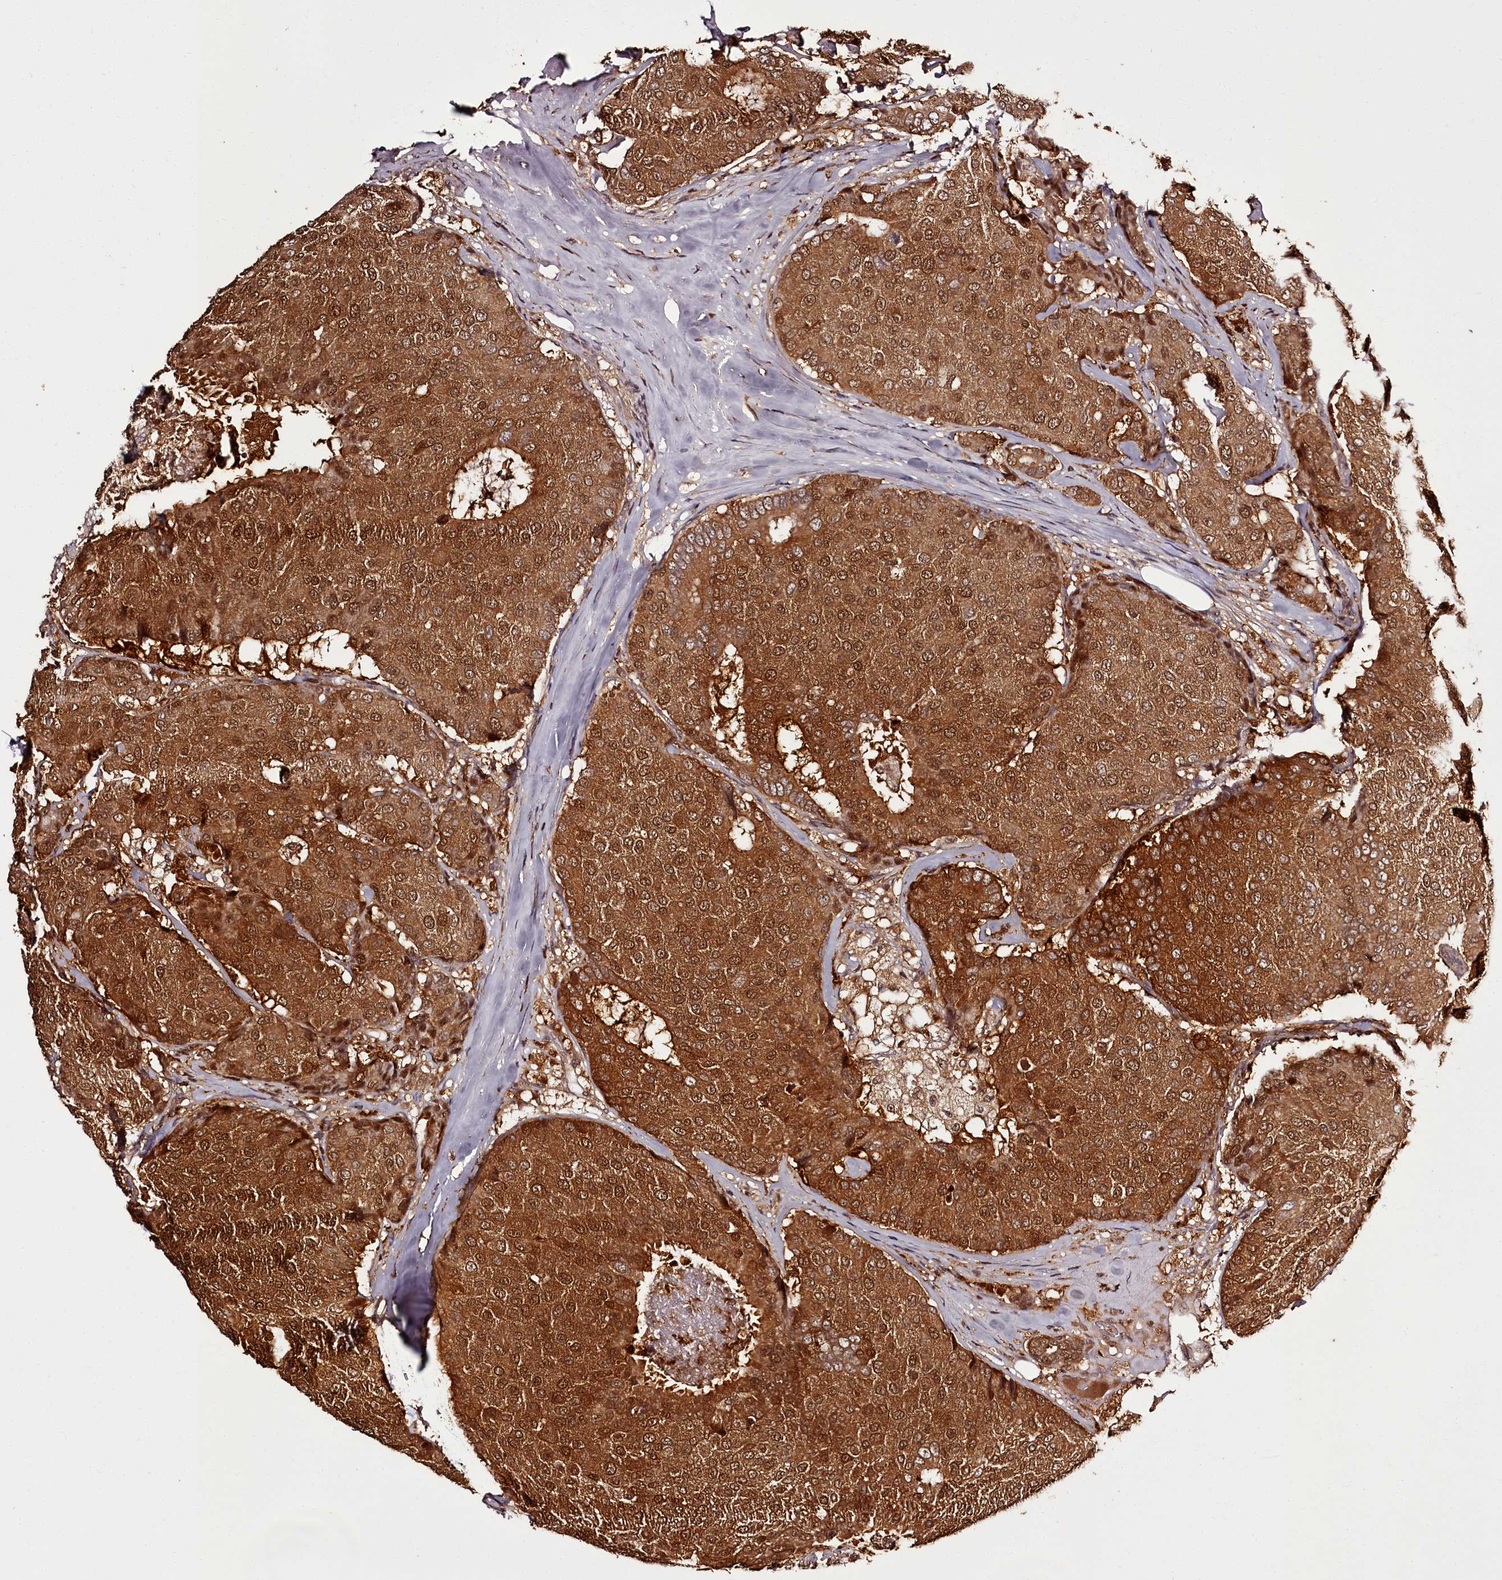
{"staining": {"intensity": "strong", "quantity": ">75%", "location": "cytoplasmic/membranous,nuclear"}, "tissue": "breast cancer", "cell_type": "Tumor cells", "image_type": "cancer", "snomed": [{"axis": "morphology", "description": "Duct carcinoma"}, {"axis": "topography", "description": "Breast"}], "caption": "Human breast cancer stained with a brown dye demonstrates strong cytoplasmic/membranous and nuclear positive positivity in about >75% of tumor cells.", "gene": "NPRL2", "patient": {"sex": "female", "age": 75}}